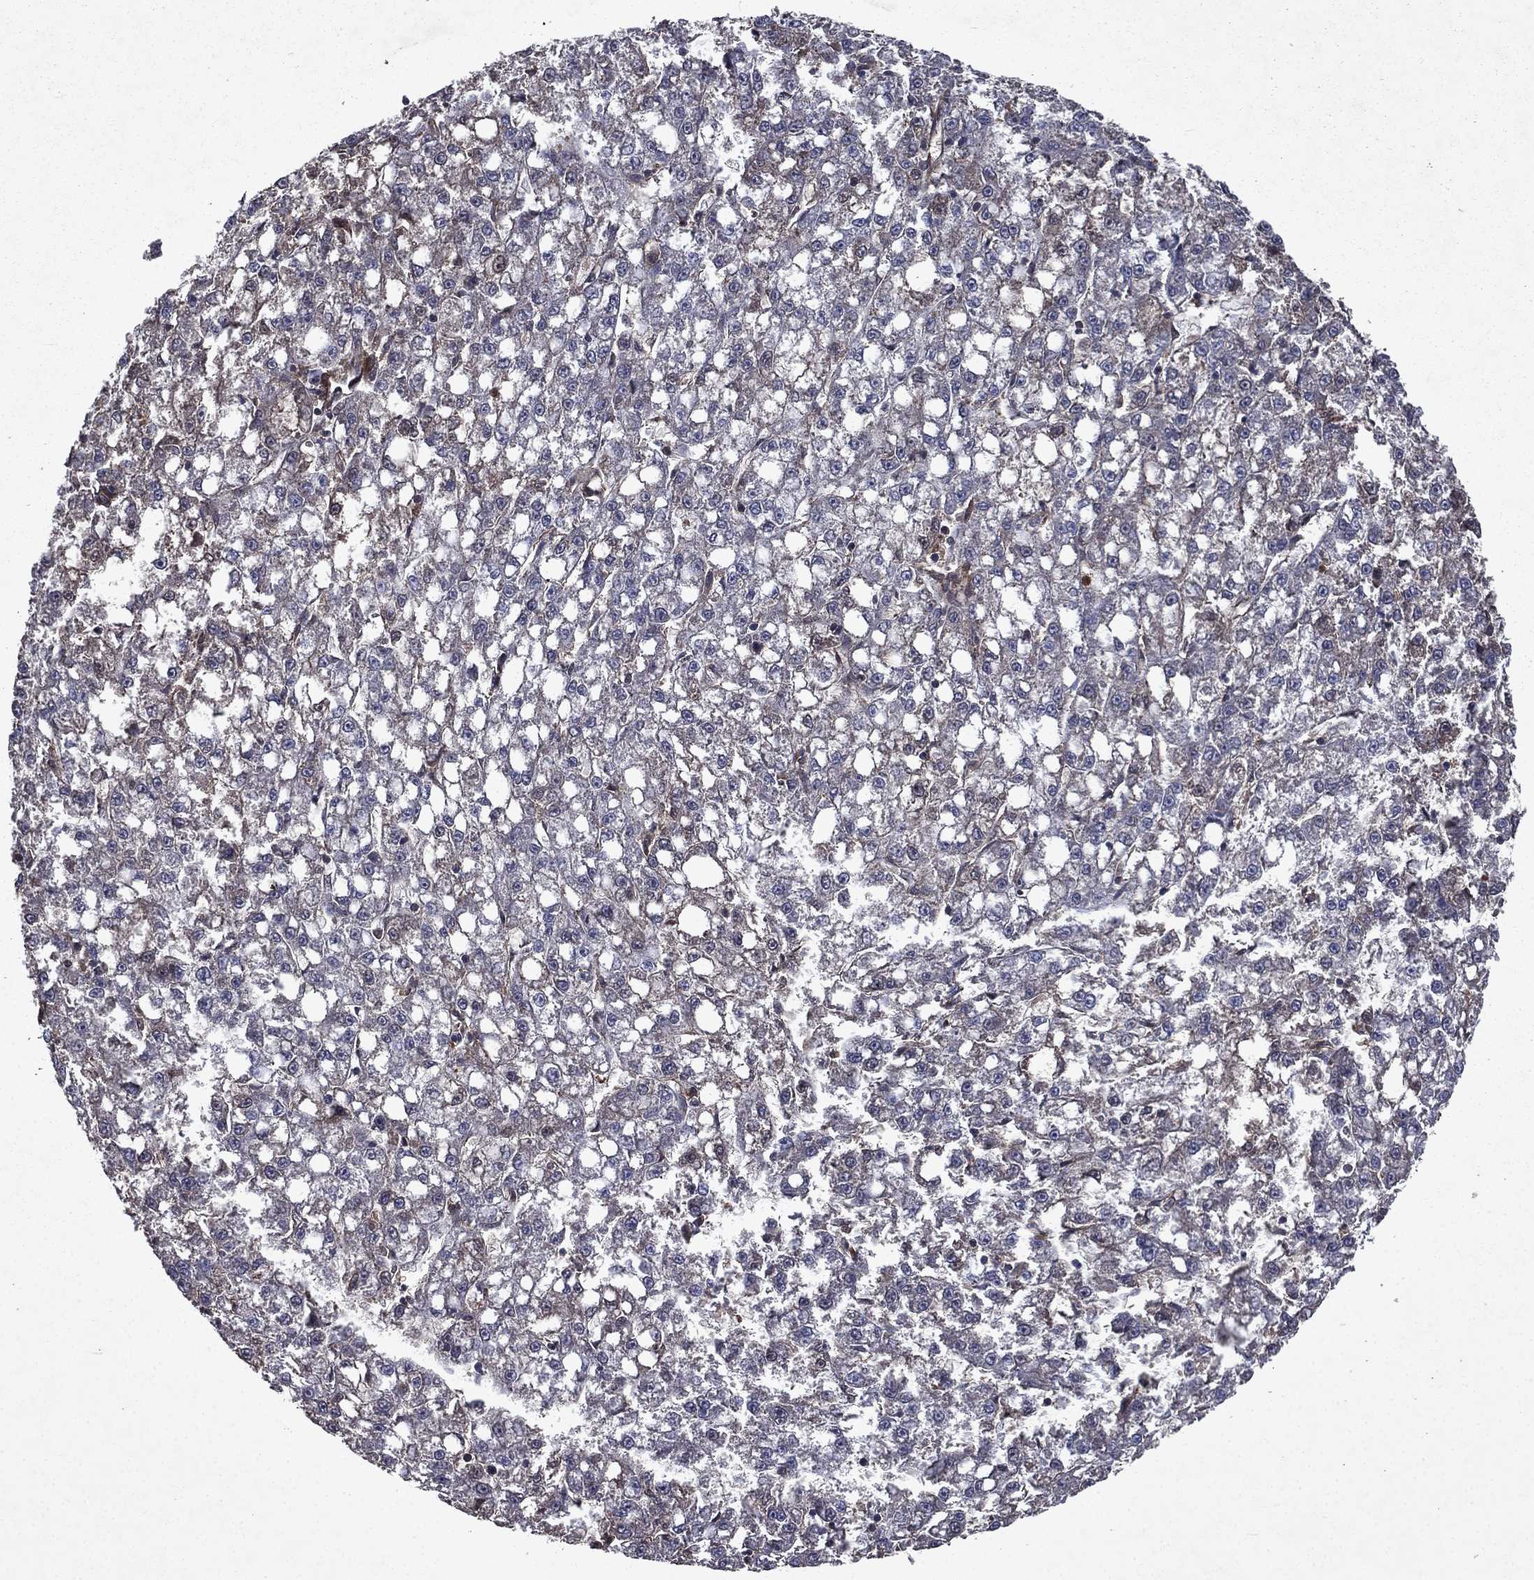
{"staining": {"intensity": "negative", "quantity": "none", "location": "none"}, "tissue": "liver cancer", "cell_type": "Tumor cells", "image_type": "cancer", "snomed": [{"axis": "morphology", "description": "Carcinoma, Hepatocellular, NOS"}, {"axis": "topography", "description": "Liver"}], "caption": "This is a photomicrograph of immunohistochemistry staining of liver cancer (hepatocellular carcinoma), which shows no expression in tumor cells. (Brightfield microscopy of DAB immunohistochemistry (IHC) at high magnification).", "gene": "FGD1", "patient": {"sex": "female", "age": 65}}